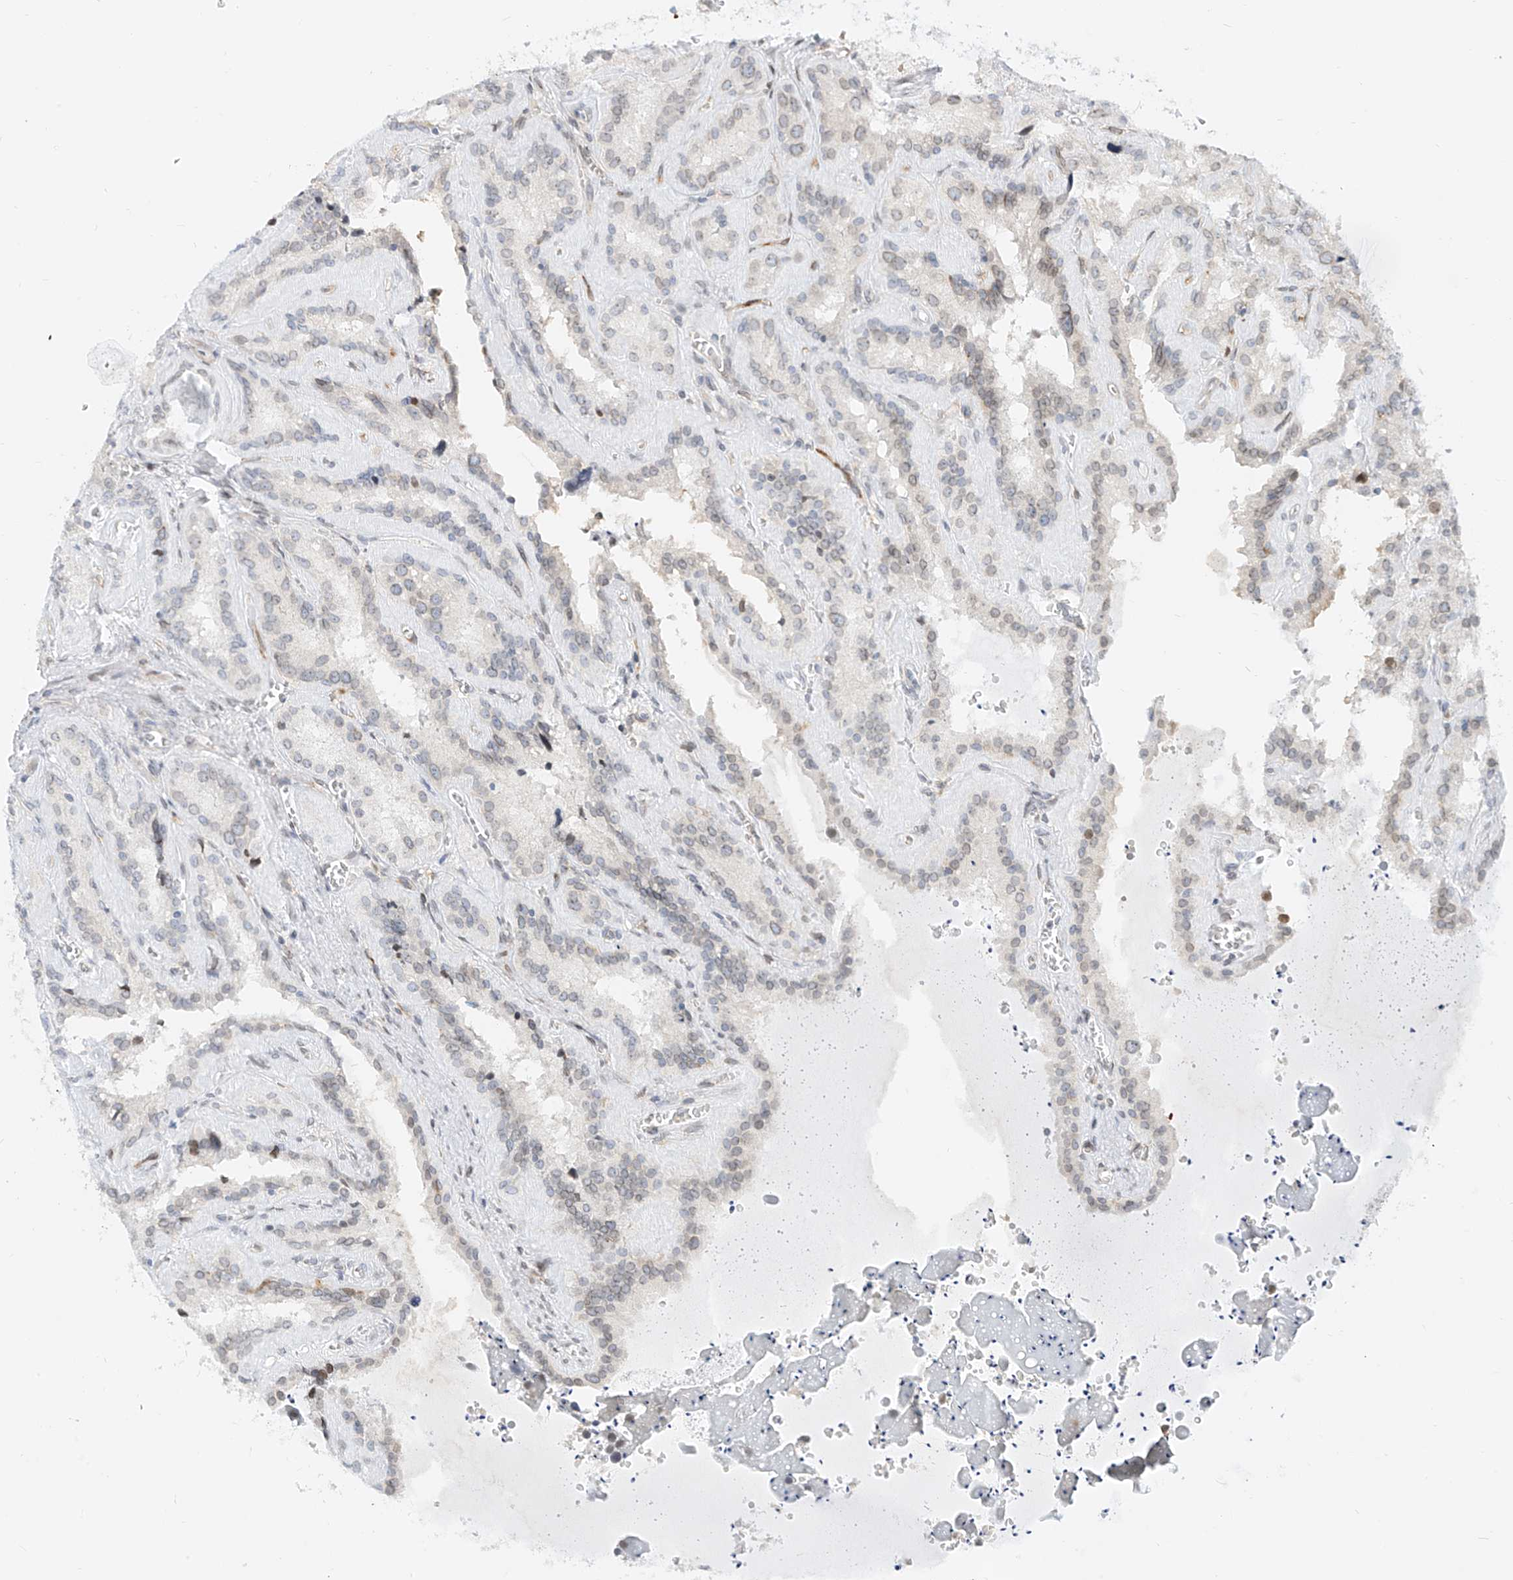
{"staining": {"intensity": "weak", "quantity": "<25%", "location": "nuclear"}, "tissue": "seminal vesicle", "cell_type": "Glandular cells", "image_type": "normal", "snomed": [{"axis": "morphology", "description": "Normal tissue, NOS"}, {"axis": "topography", "description": "Prostate"}, {"axis": "topography", "description": "Seminal veicle"}], "caption": "Immunohistochemistry histopathology image of unremarkable human seminal vesicle stained for a protein (brown), which reveals no expression in glandular cells.", "gene": "NHSL1", "patient": {"sex": "male", "age": 59}}